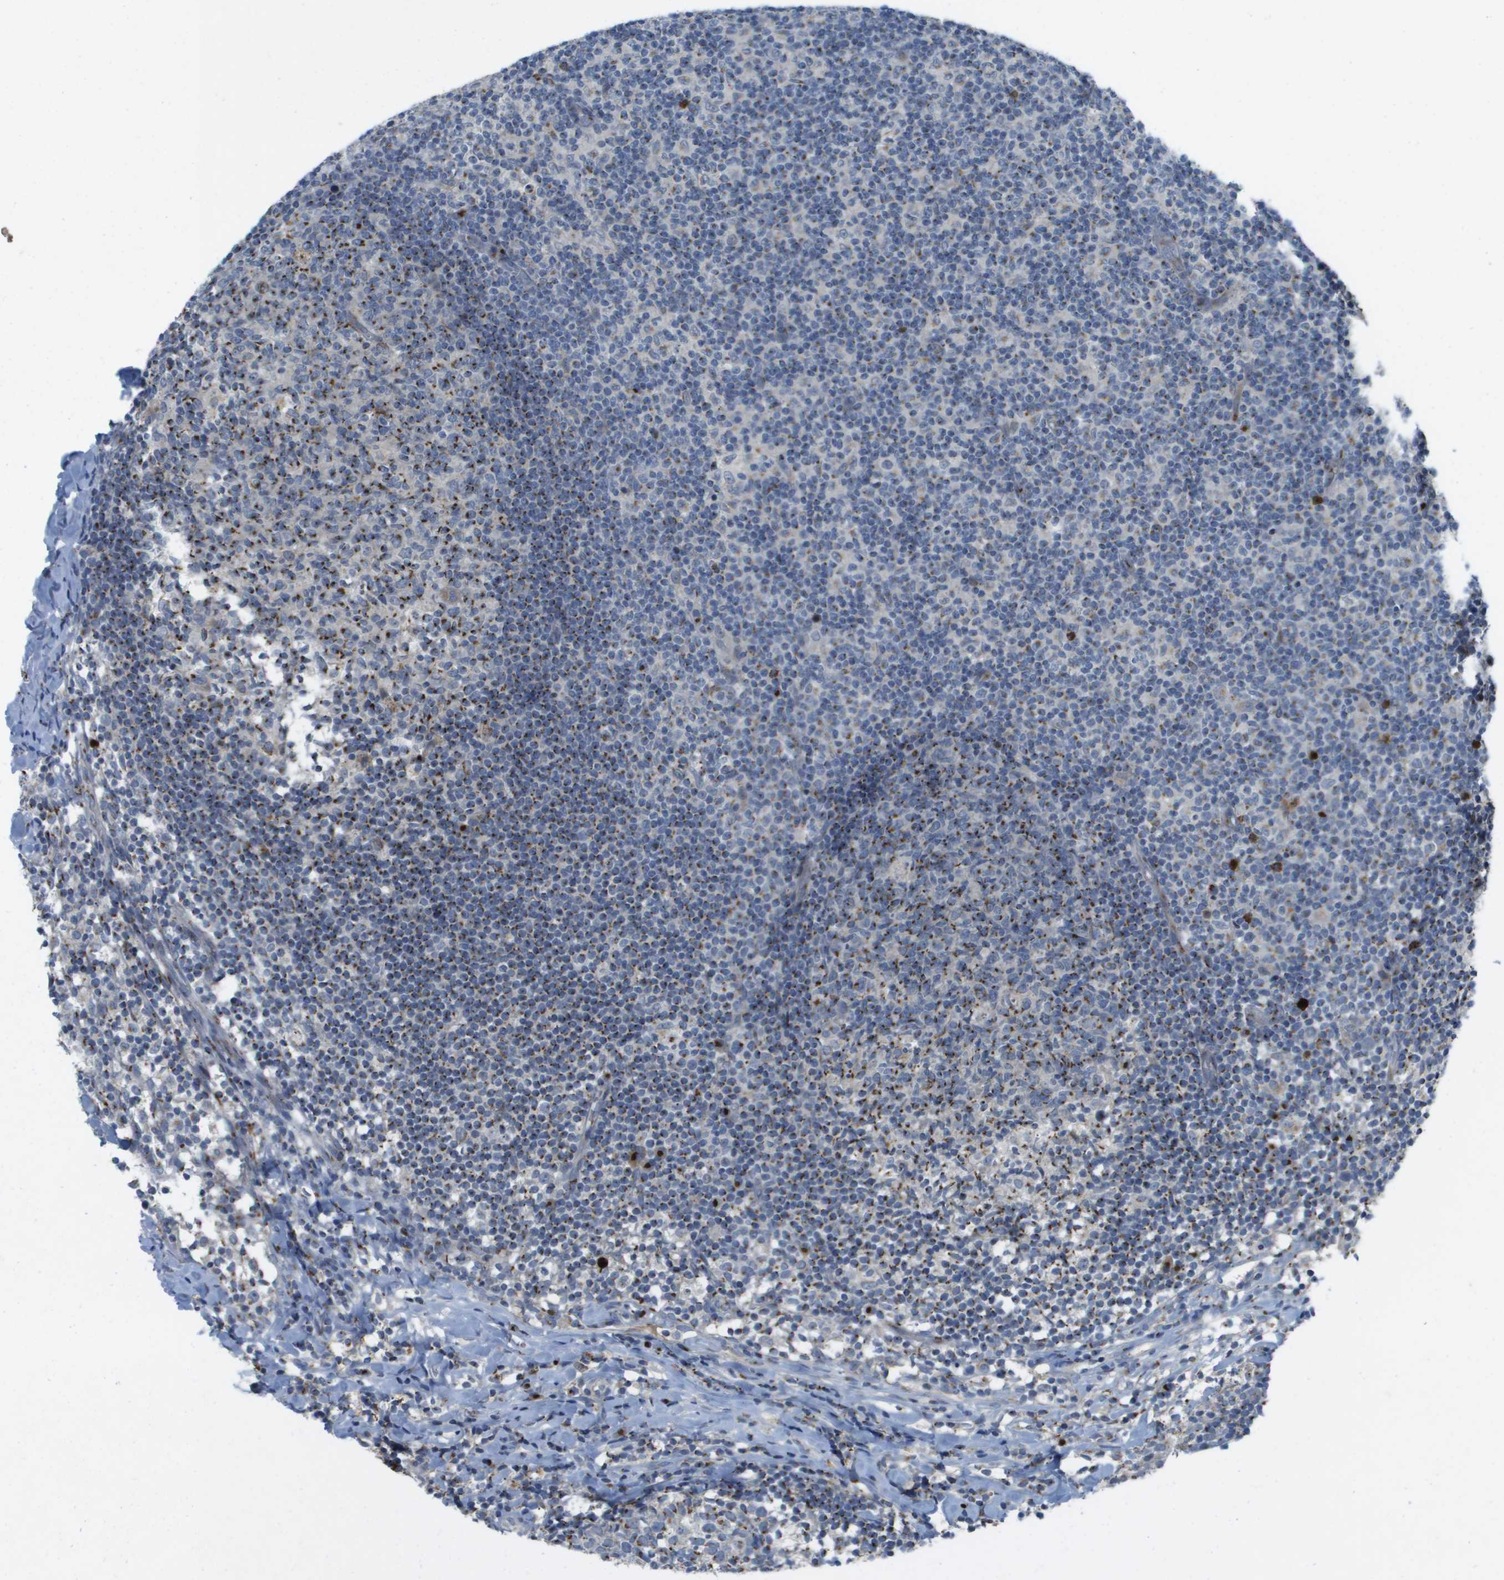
{"staining": {"intensity": "strong", "quantity": "25%-75%", "location": "cytoplasmic/membranous"}, "tissue": "lymph node", "cell_type": "Germinal center cells", "image_type": "normal", "snomed": [{"axis": "morphology", "description": "Normal tissue, NOS"}, {"axis": "morphology", "description": "Inflammation, NOS"}, {"axis": "topography", "description": "Lymph node"}], "caption": "An immunohistochemistry (IHC) micrograph of normal tissue is shown. Protein staining in brown labels strong cytoplasmic/membranous positivity in lymph node within germinal center cells.", "gene": "QSOX2", "patient": {"sex": "male", "age": 55}}